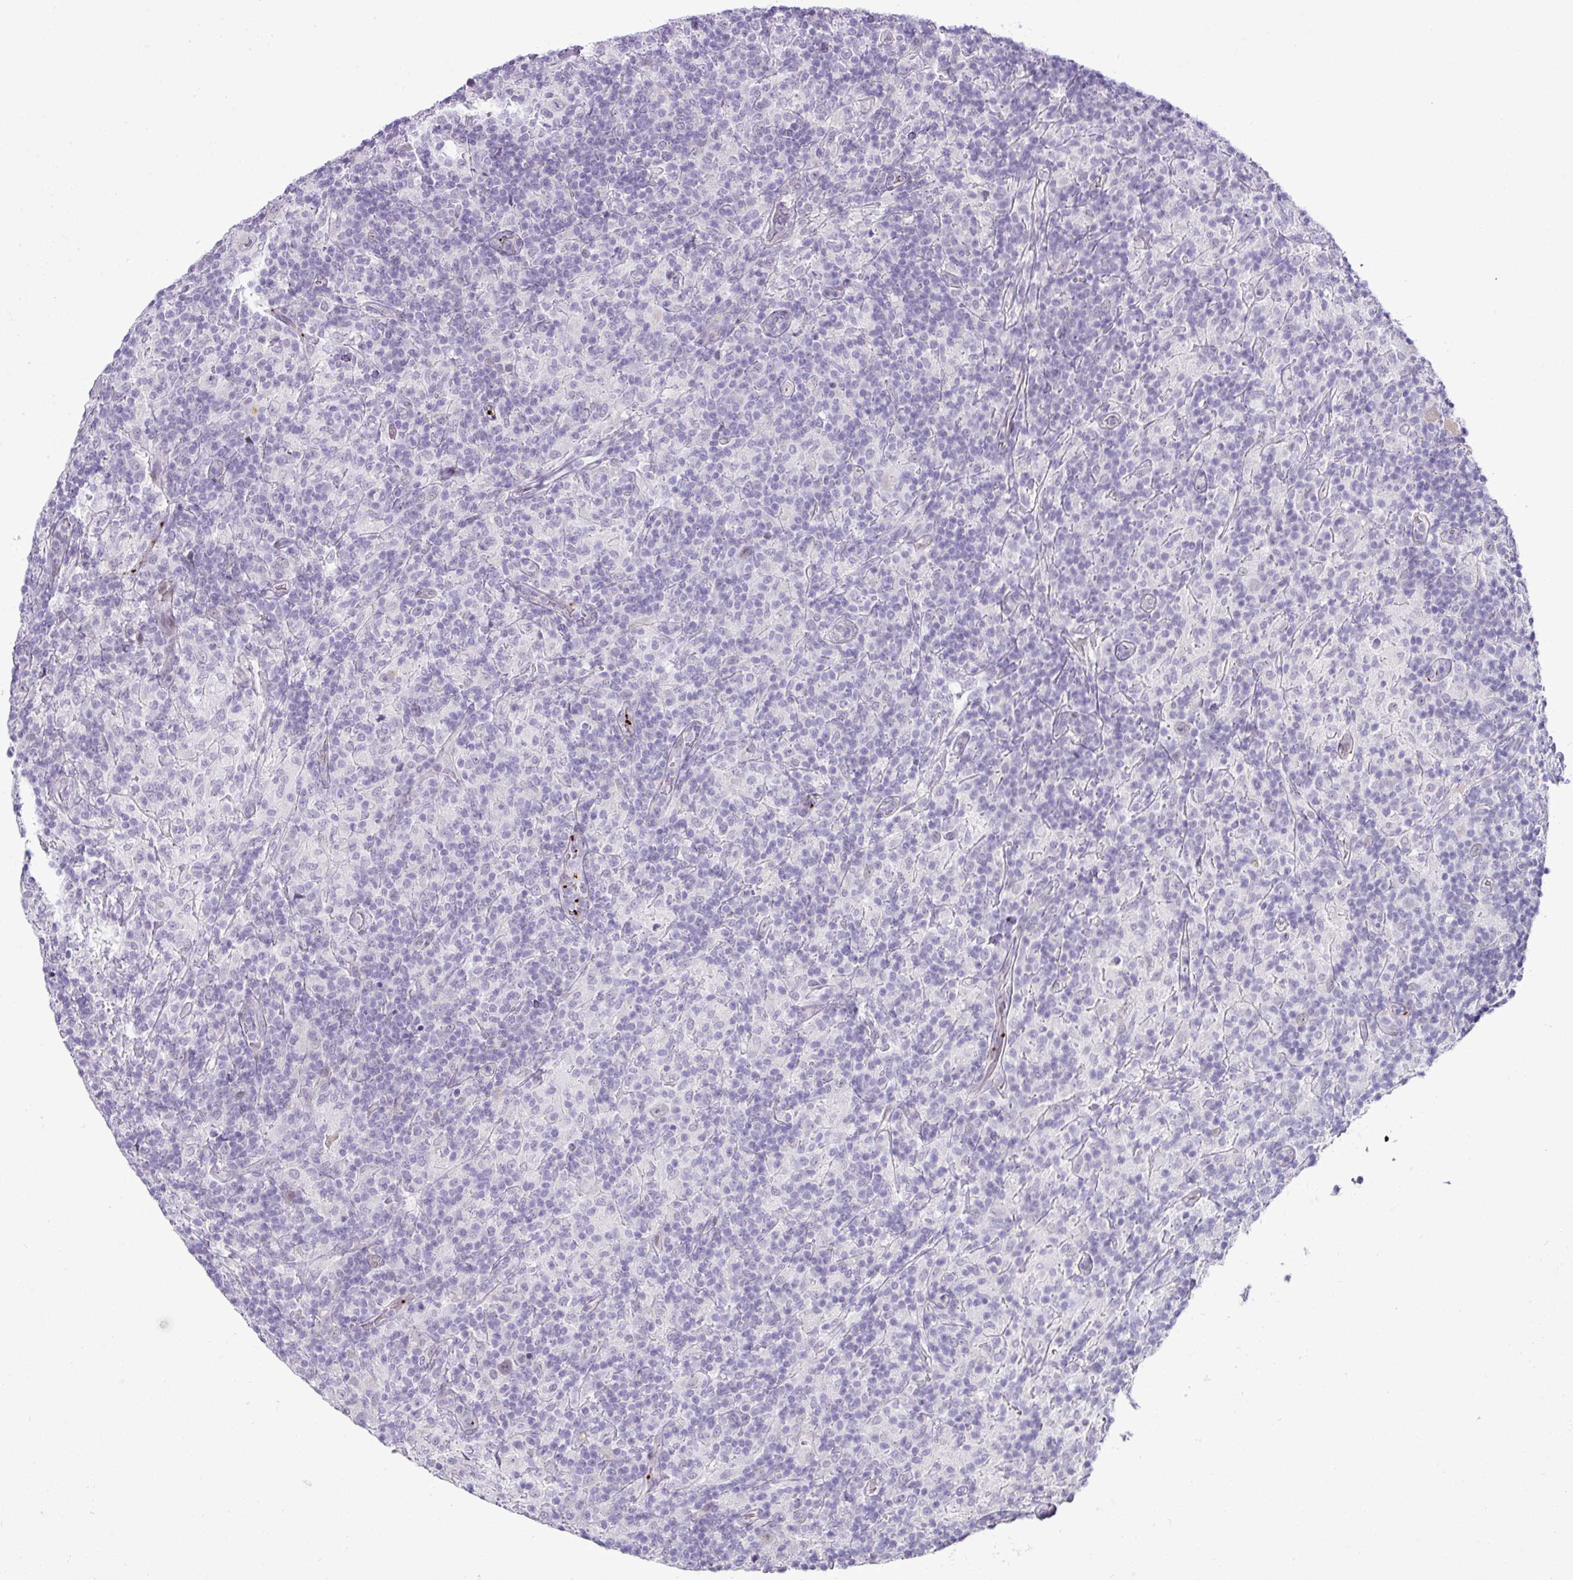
{"staining": {"intensity": "negative", "quantity": "none", "location": "none"}, "tissue": "lymphoma", "cell_type": "Tumor cells", "image_type": "cancer", "snomed": [{"axis": "morphology", "description": "Hodgkin's disease, NOS"}, {"axis": "topography", "description": "Lymph node"}], "caption": "DAB immunohistochemical staining of human Hodgkin's disease exhibits no significant expression in tumor cells.", "gene": "CMTM5", "patient": {"sex": "male", "age": 70}}